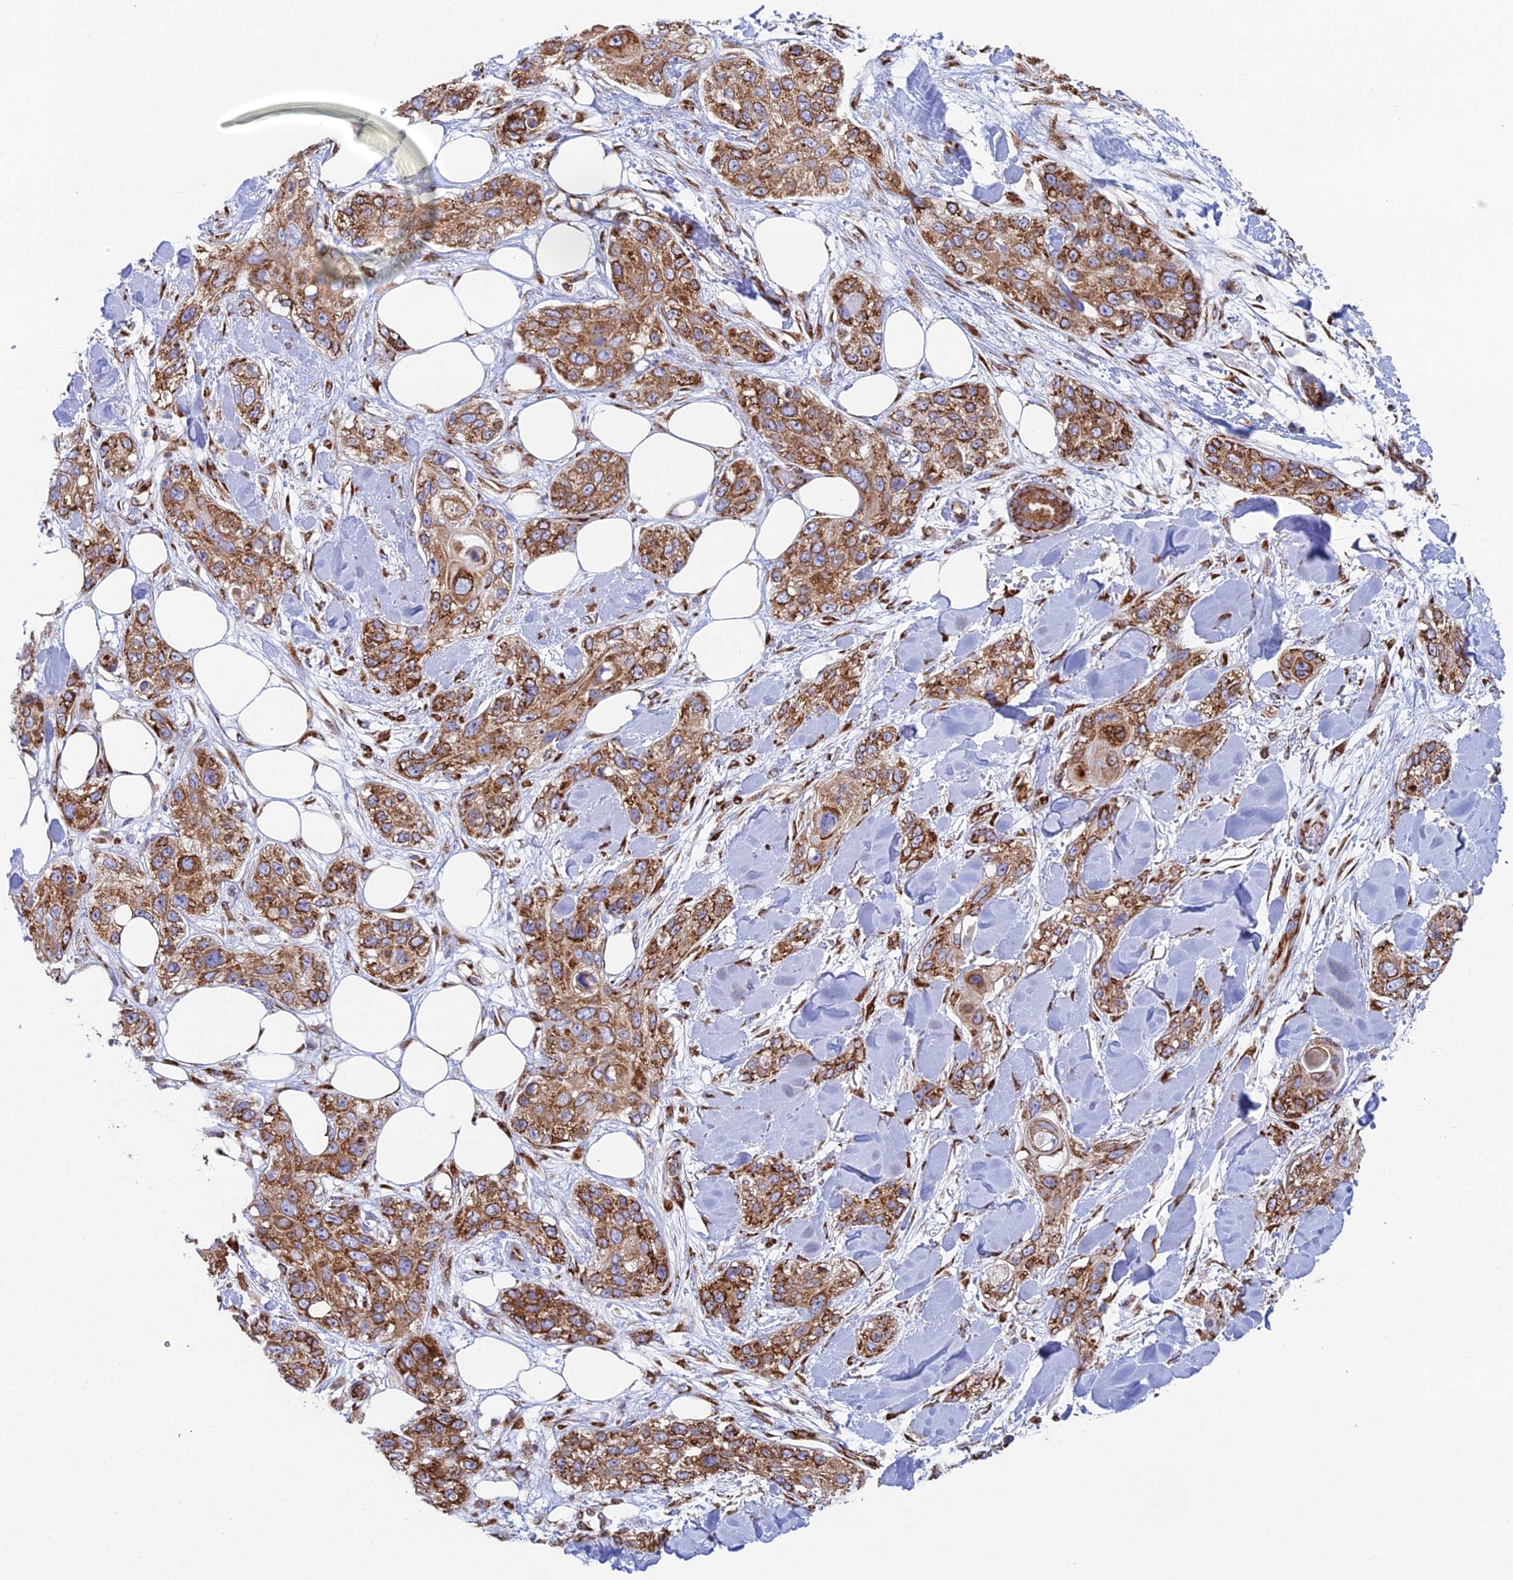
{"staining": {"intensity": "moderate", "quantity": ">75%", "location": "cytoplasmic/membranous"}, "tissue": "skin cancer", "cell_type": "Tumor cells", "image_type": "cancer", "snomed": [{"axis": "morphology", "description": "Normal tissue, NOS"}, {"axis": "morphology", "description": "Squamous cell carcinoma, NOS"}, {"axis": "topography", "description": "Skin"}], "caption": "The photomicrograph displays staining of skin squamous cell carcinoma, revealing moderate cytoplasmic/membranous protein positivity (brown color) within tumor cells. Immunohistochemistry stains the protein of interest in brown and the nuclei are stained blue.", "gene": "CCDC69", "patient": {"sex": "male", "age": 72}}